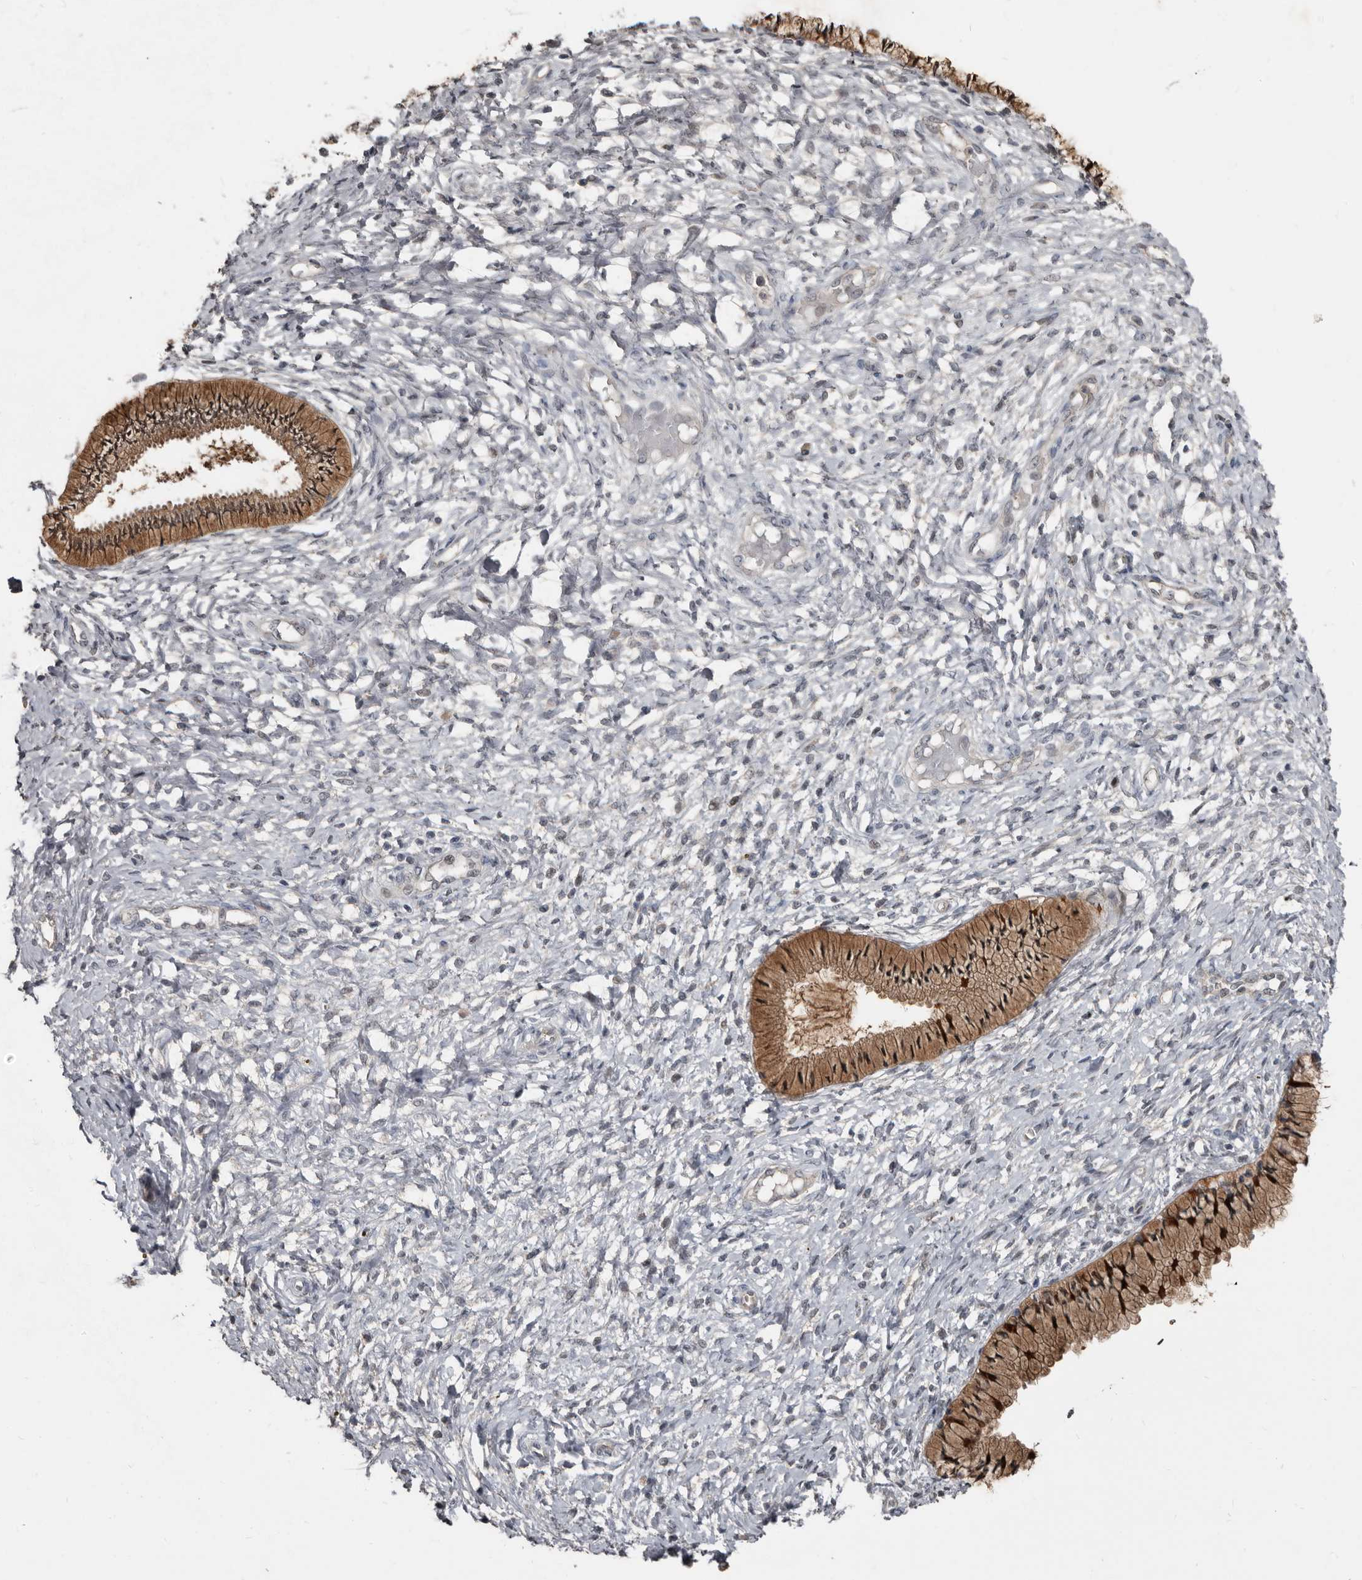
{"staining": {"intensity": "moderate", "quantity": ">75%", "location": "cytoplasmic/membranous"}, "tissue": "cervix", "cell_type": "Glandular cells", "image_type": "normal", "snomed": [{"axis": "morphology", "description": "Normal tissue, NOS"}, {"axis": "topography", "description": "Cervix"}], "caption": "This photomicrograph demonstrates immunohistochemistry (IHC) staining of normal human cervix, with medium moderate cytoplasmic/membranous positivity in approximately >75% of glandular cells.", "gene": "RBKS", "patient": {"sex": "female", "age": 36}}